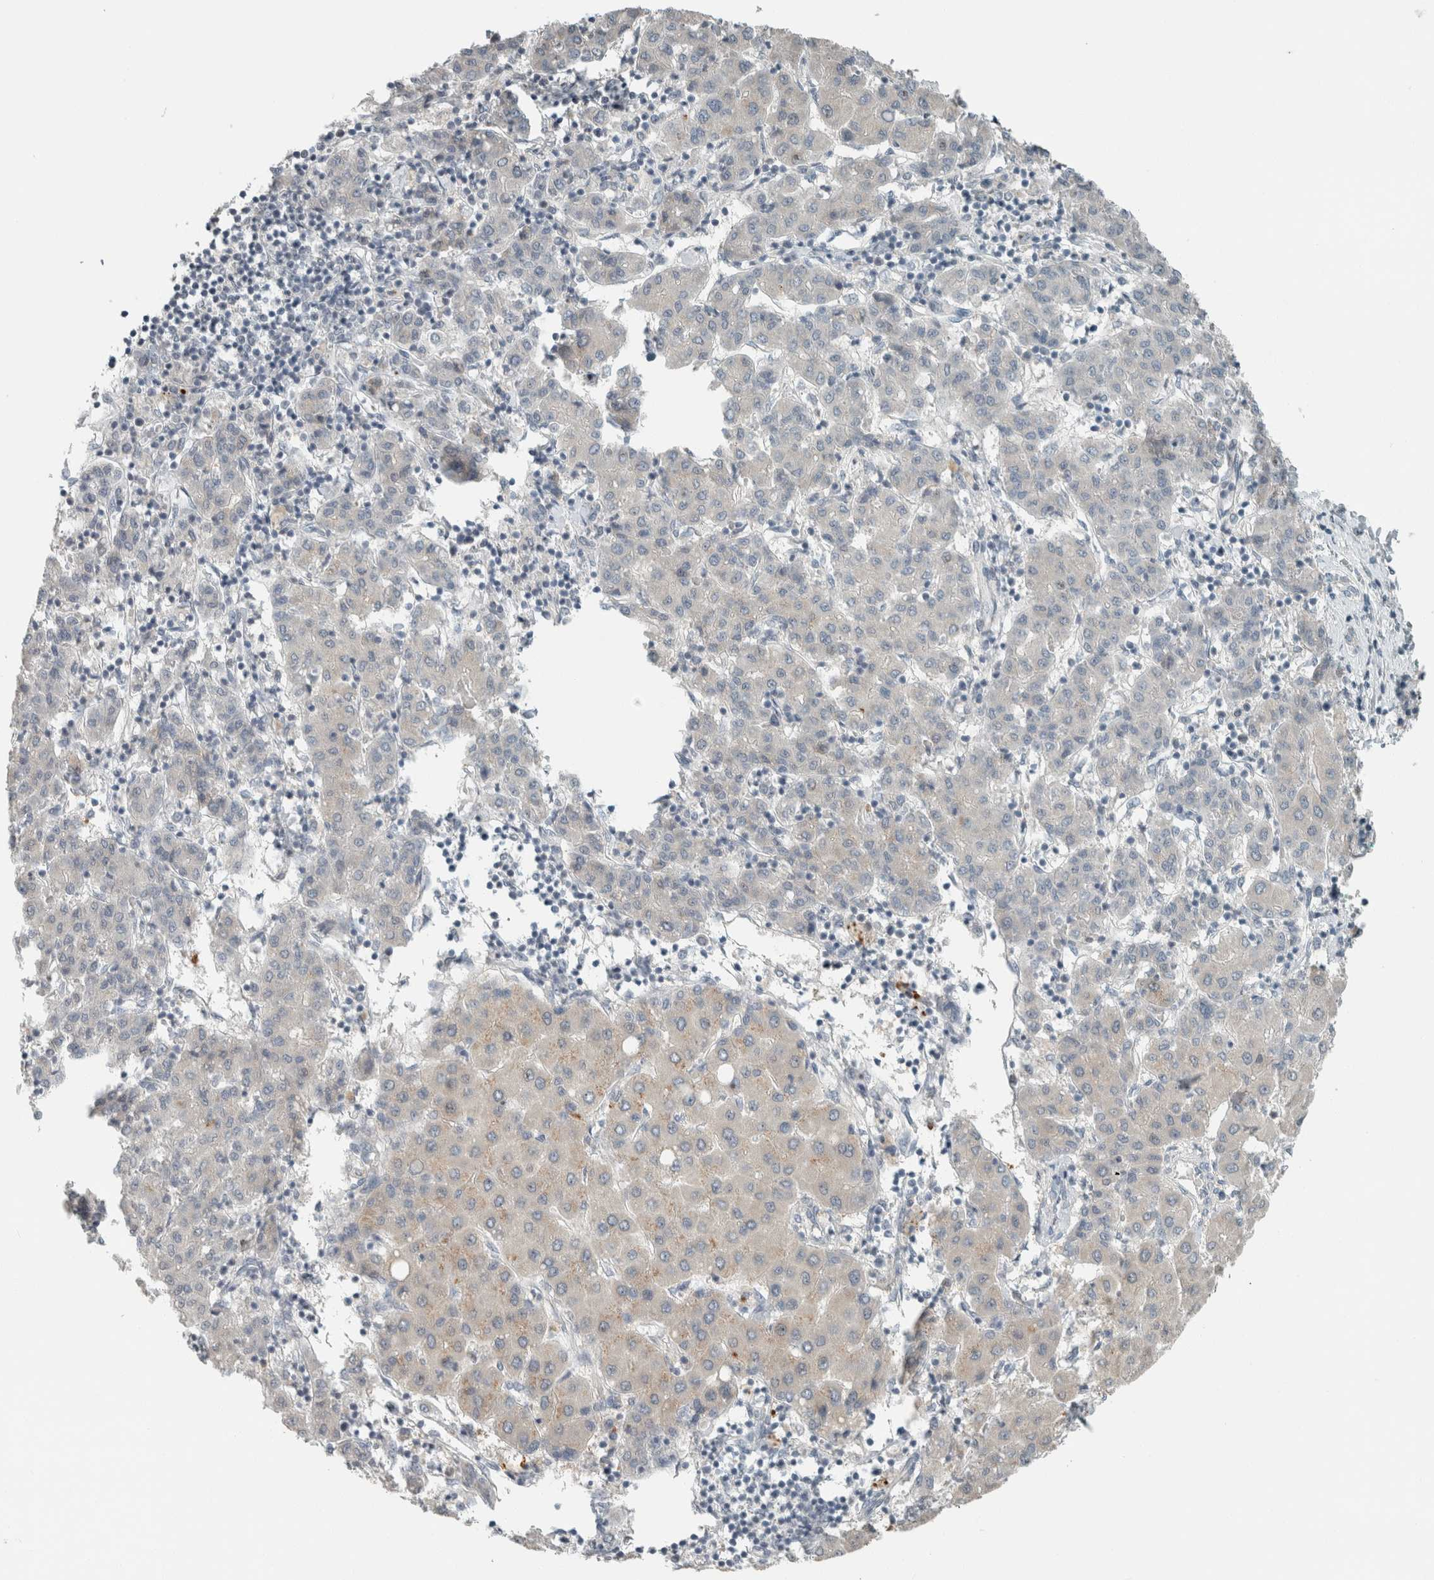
{"staining": {"intensity": "negative", "quantity": "none", "location": "none"}, "tissue": "liver cancer", "cell_type": "Tumor cells", "image_type": "cancer", "snomed": [{"axis": "morphology", "description": "Carcinoma, Hepatocellular, NOS"}, {"axis": "topography", "description": "Liver"}], "caption": "Immunohistochemical staining of human liver hepatocellular carcinoma demonstrates no significant positivity in tumor cells.", "gene": "TRIT1", "patient": {"sex": "male", "age": 65}}